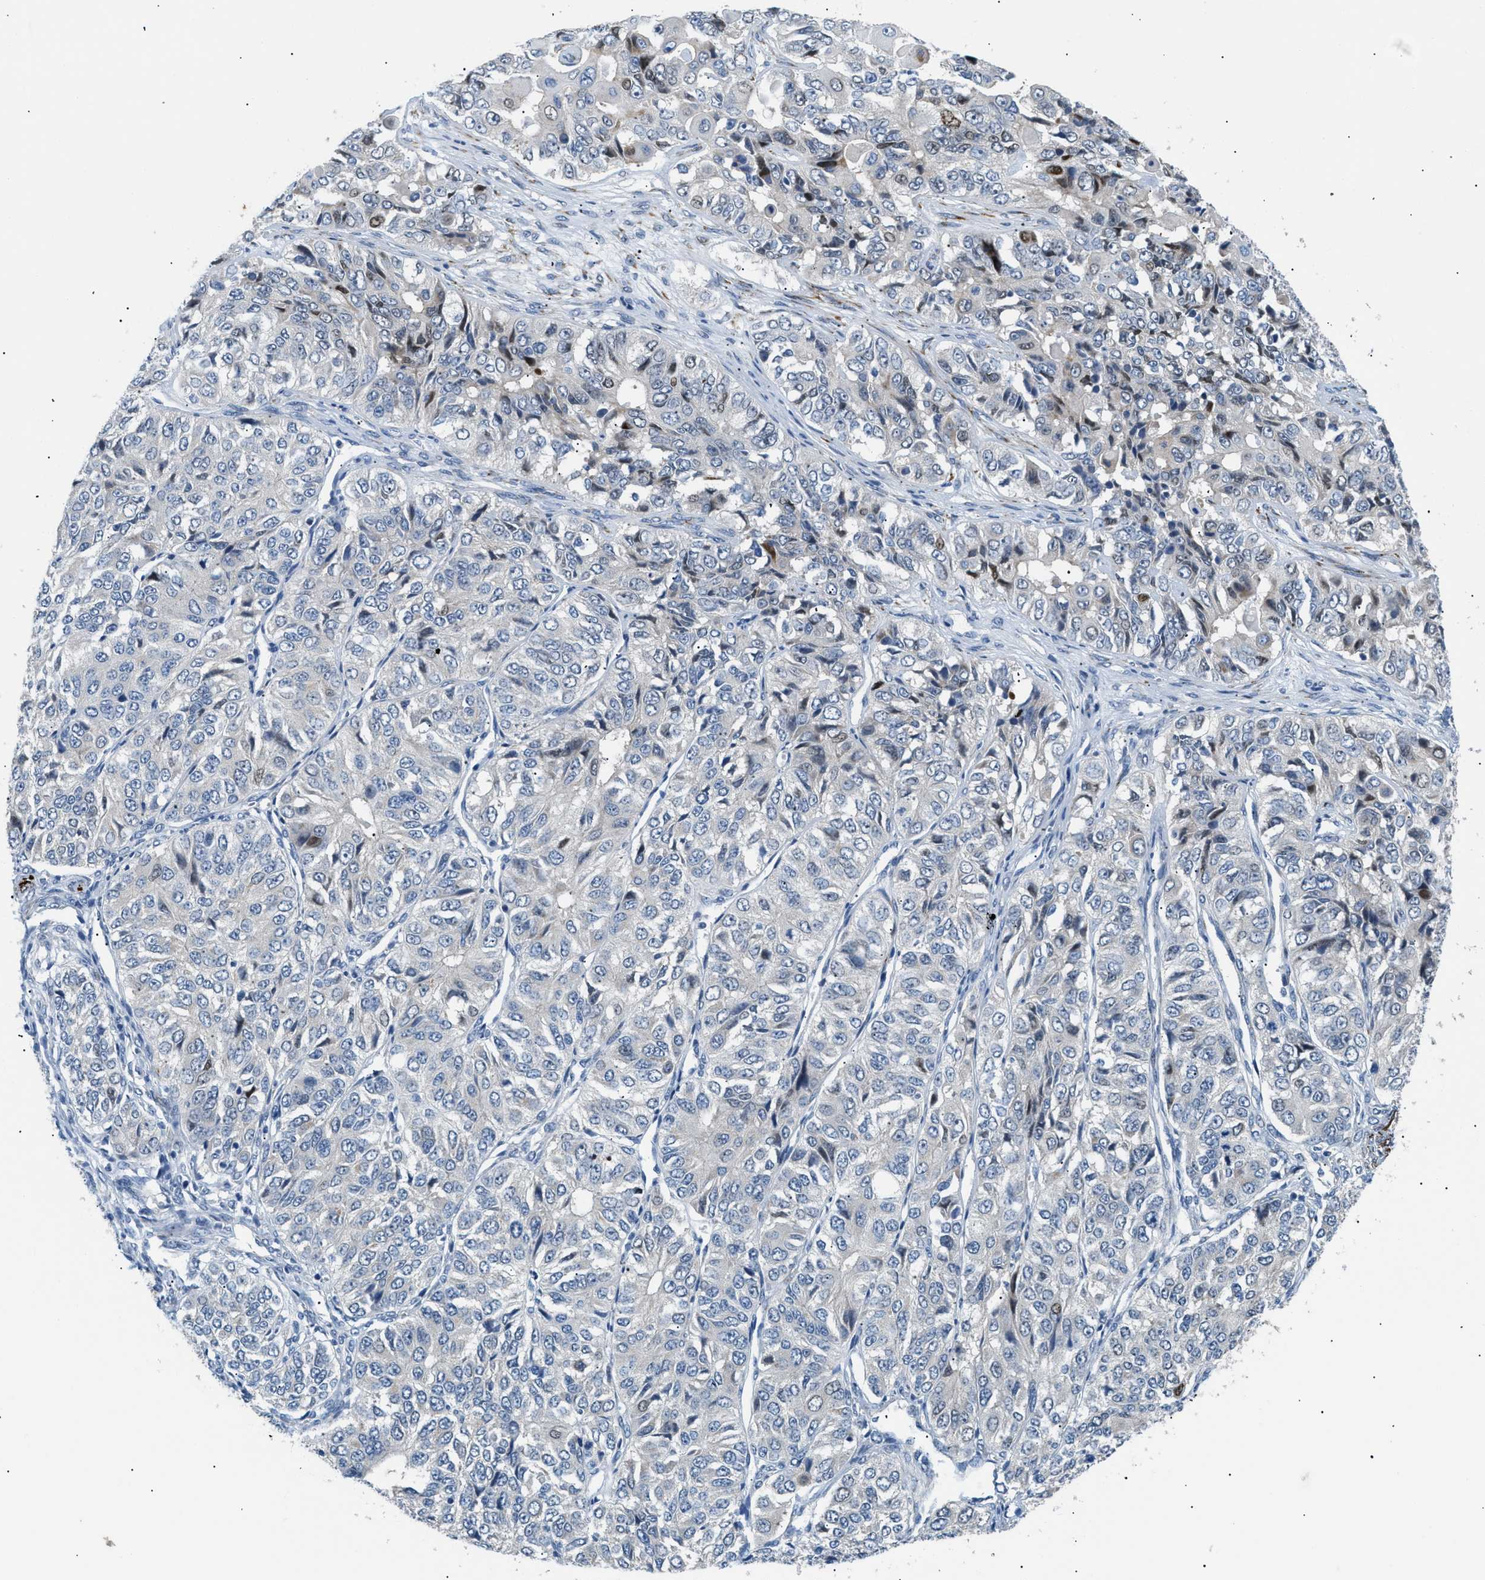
{"staining": {"intensity": "negative", "quantity": "none", "location": "none"}, "tissue": "ovarian cancer", "cell_type": "Tumor cells", "image_type": "cancer", "snomed": [{"axis": "morphology", "description": "Carcinoma, endometroid"}, {"axis": "topography", "description": "Ovary"}], "caption": "High power microscopy histopathology image of an immunohistochemistry (IHC) histopathology image of ovarian cancer (endometroid carcinoma), revealing no significant expression in tumor cells. The staining was performed using DAB to visualize the protein expression in brown, while the nuclei were stained in blue with hematoxylin (Magnification: 20x).", "gene": "ICA1", "patient": {"sex": "female", "age": 51}}